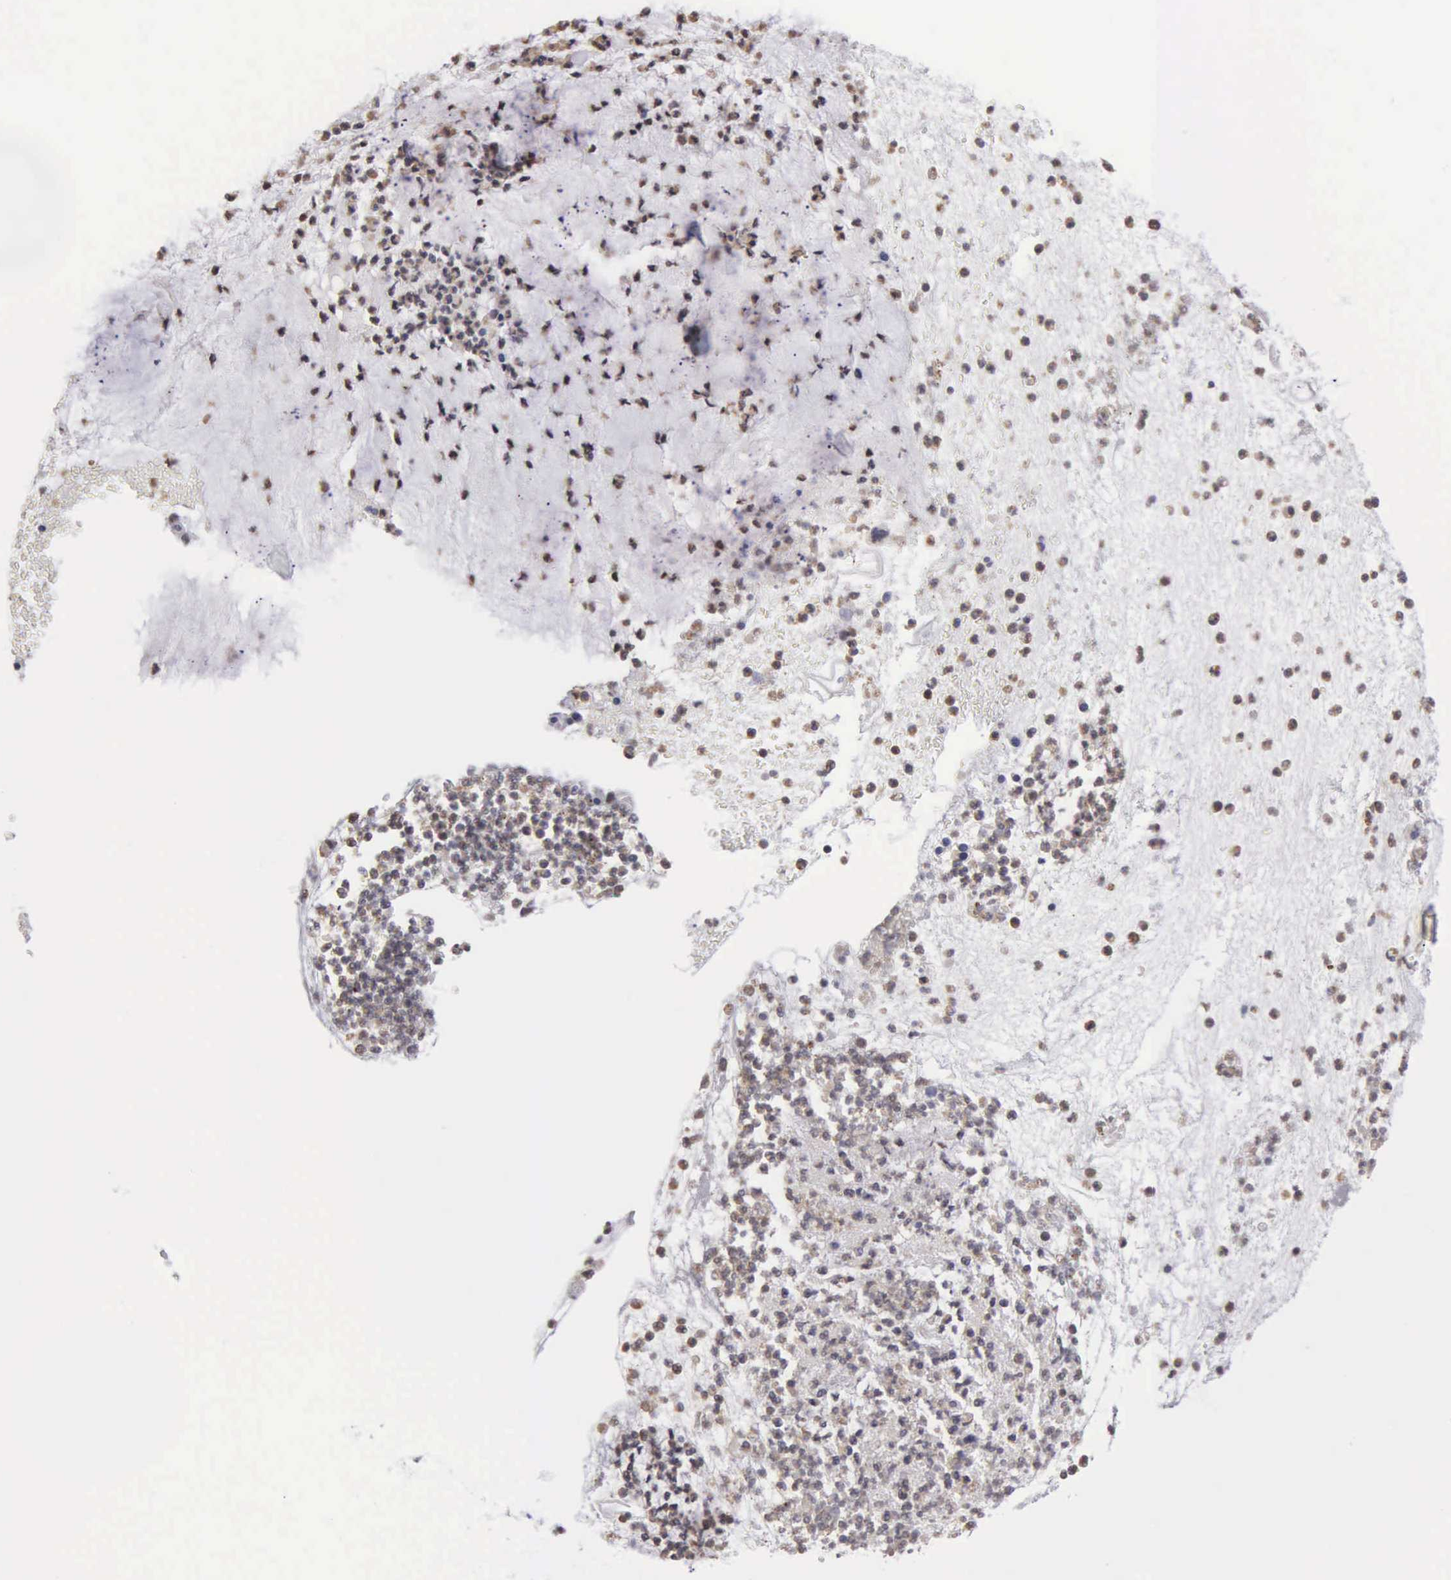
{"staining": {"intensity": "negative", "quantity": "none", "location": "none"}, "tissue": "cervical cancer", "cell_type": "Tumor cells", "image_type": "cancer", "snomed": [{"axis": "morphology", "description": "Adenocarcinoma, NOS"}, {"axis": "topography", "description": "Cervix"}], "caption": "Immunohistochemistry photomicrograph of human cervical adenocarcinoma stained for a protein (brown), which exhibits no positivity in tumor cells.", "gene": "BRD1", "patient": {"sex": "female", "age": 41}}